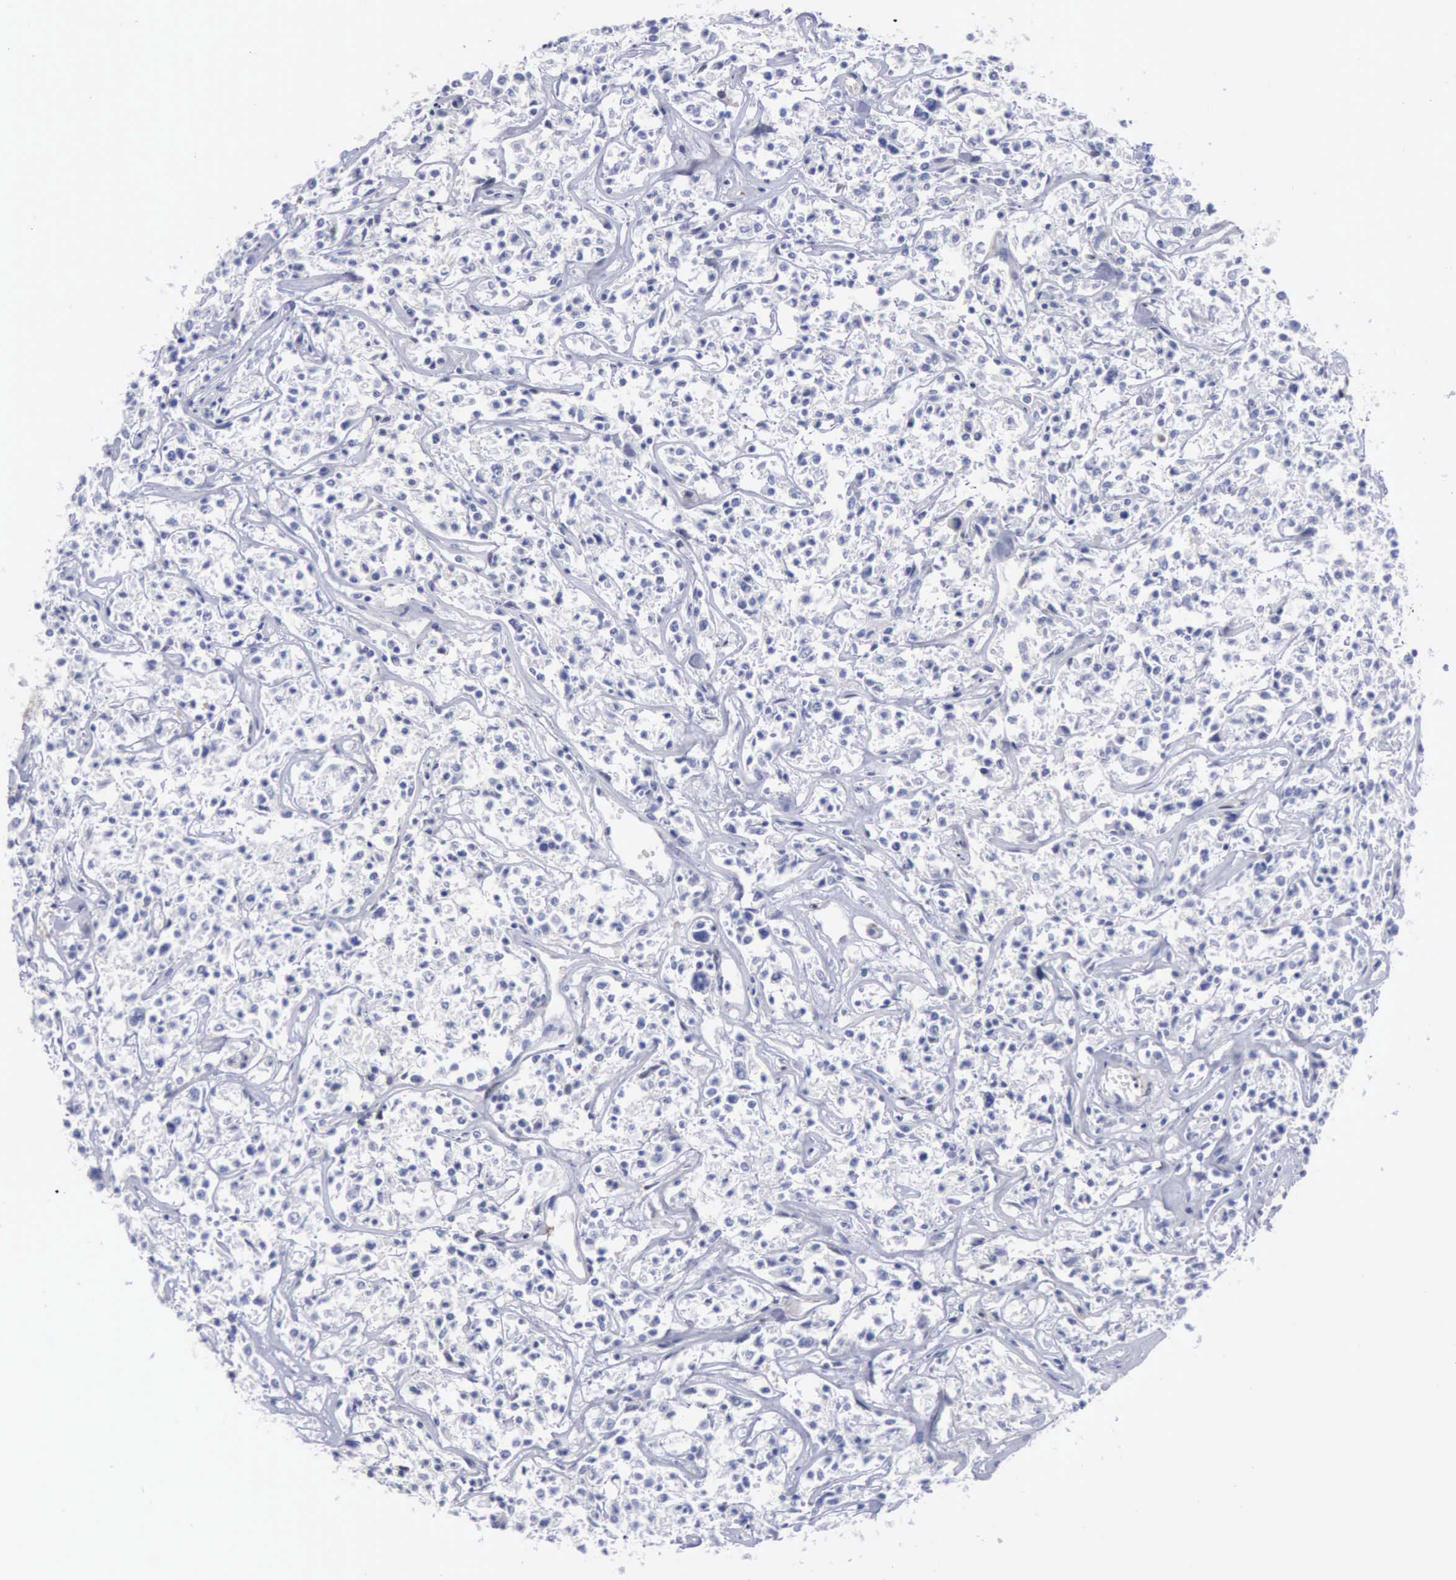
{"staining": {"intensity": "negative", "quantity": "none", "location": "none"}, "tissue": "lymphoma", "cell_type": "Tumor cells", "image_type": "cancer", "snomed": [{"axis": "morphology", "description": "Malignant lymphoma, non-Hodgkin's type, Low grade"}, {"axis": "topography", "description": "Small intestine"}], "caption": "A histopathology image of human lymphoma is negative for staining in tumor cells.", "gene": "FHL1", "patient": {"sex": "female", "age": 59}}